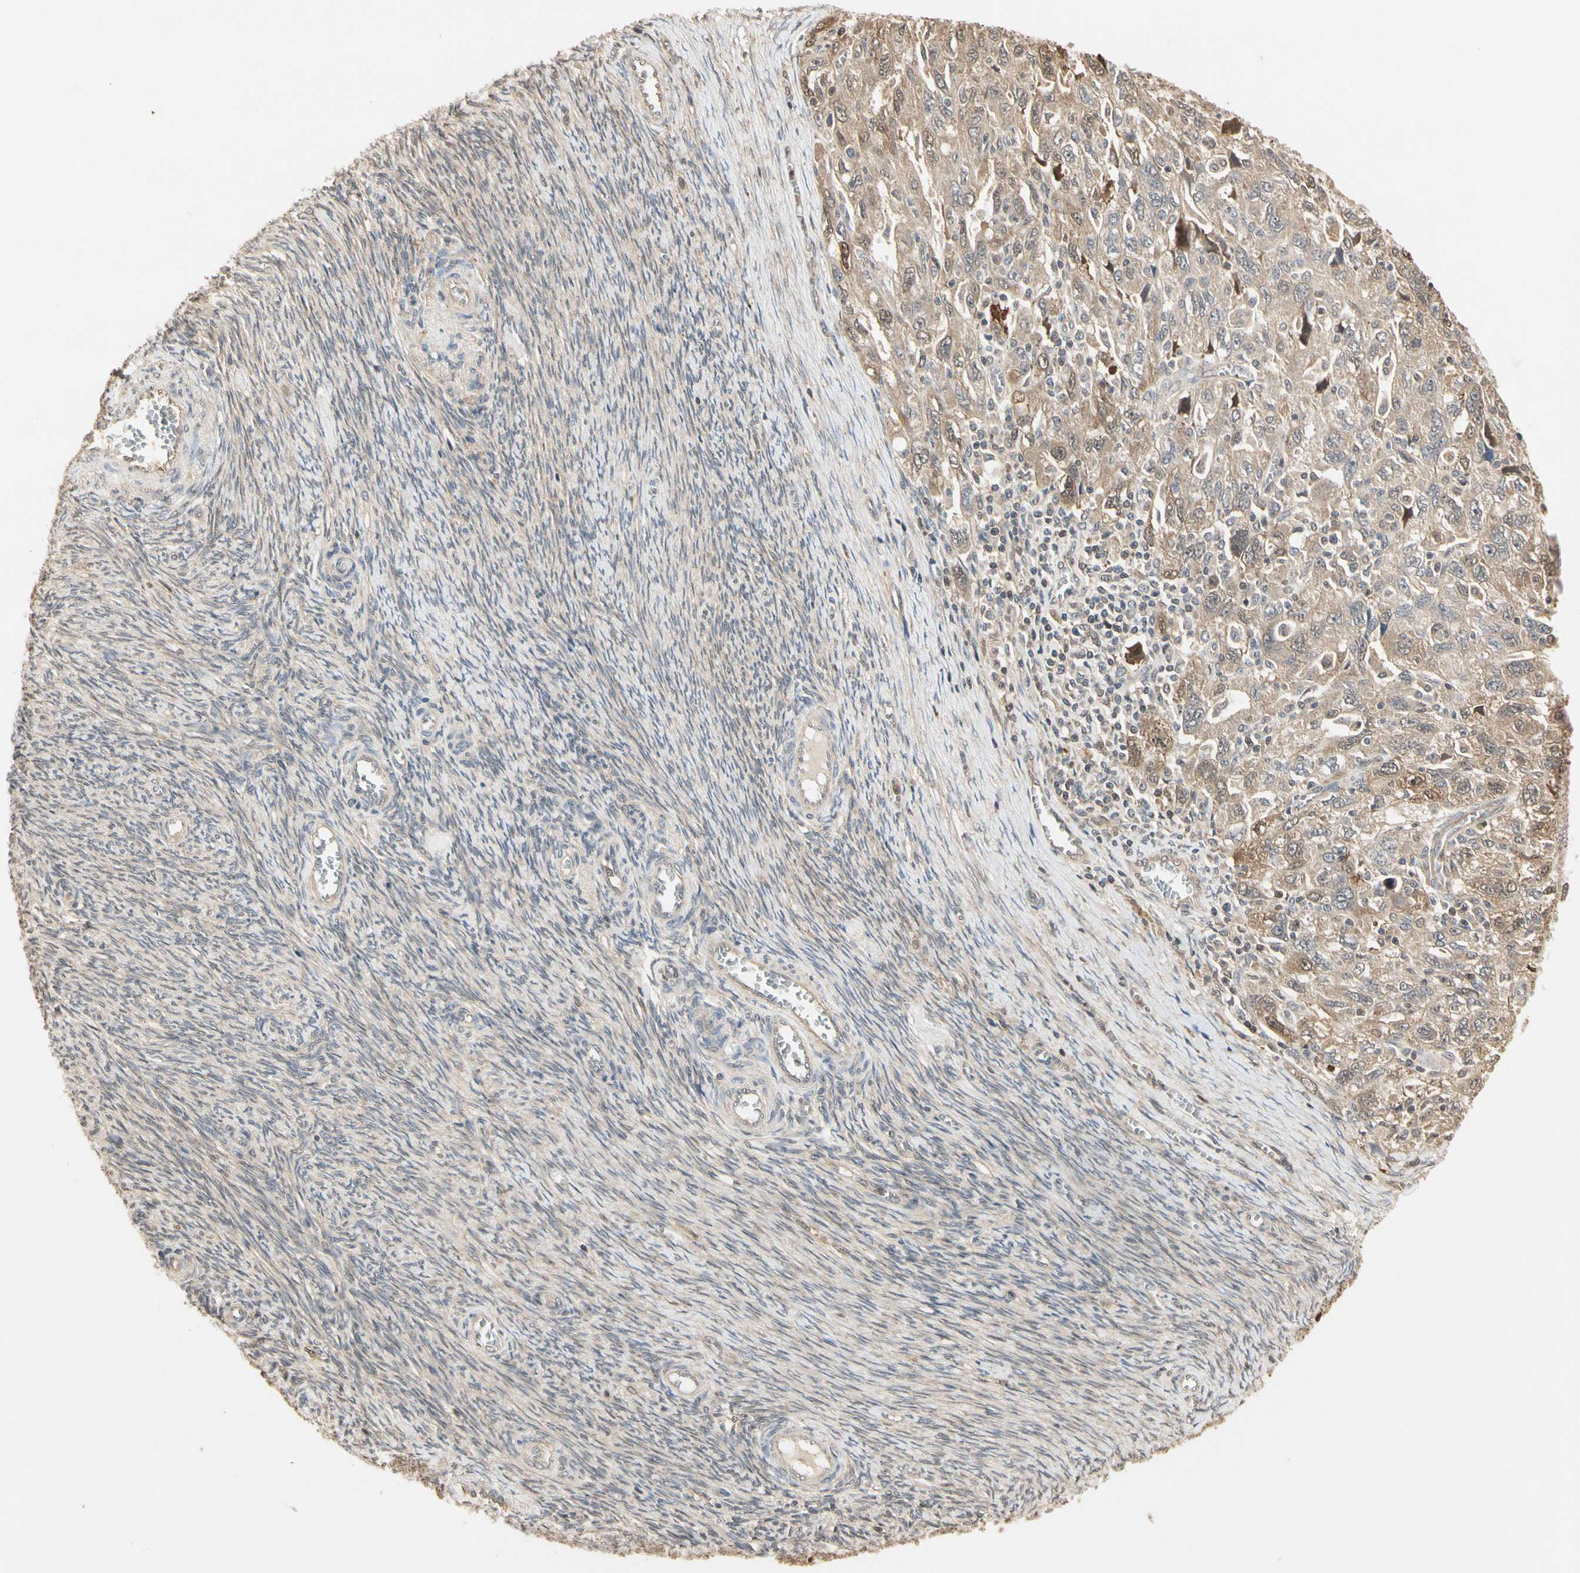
{"staining": {"intensity": "weak", "quantity": ">75%", "location": "cytoplasmic/membranous"}, "tissue": "ovarian cancer", "cell_type": "Tumor cells", "image_type": "cancer", "snomed": [{"axis": "morphology", "description": "Carcinoma, NOS"}, {"axis": "morphology", "description": "Cystadenocarcinoma, serous, NOS"}, {"axis": "topography", "description": "Ovary"}], "caption": "Protein analysis of ovarian serous cystadenocarcinoma tissue reveals weak cytoplasmic/membranous staining in approximately >75% of tumor cells.", "gene": "DRG2", "patient": {"sex": "female", "age": 69}}